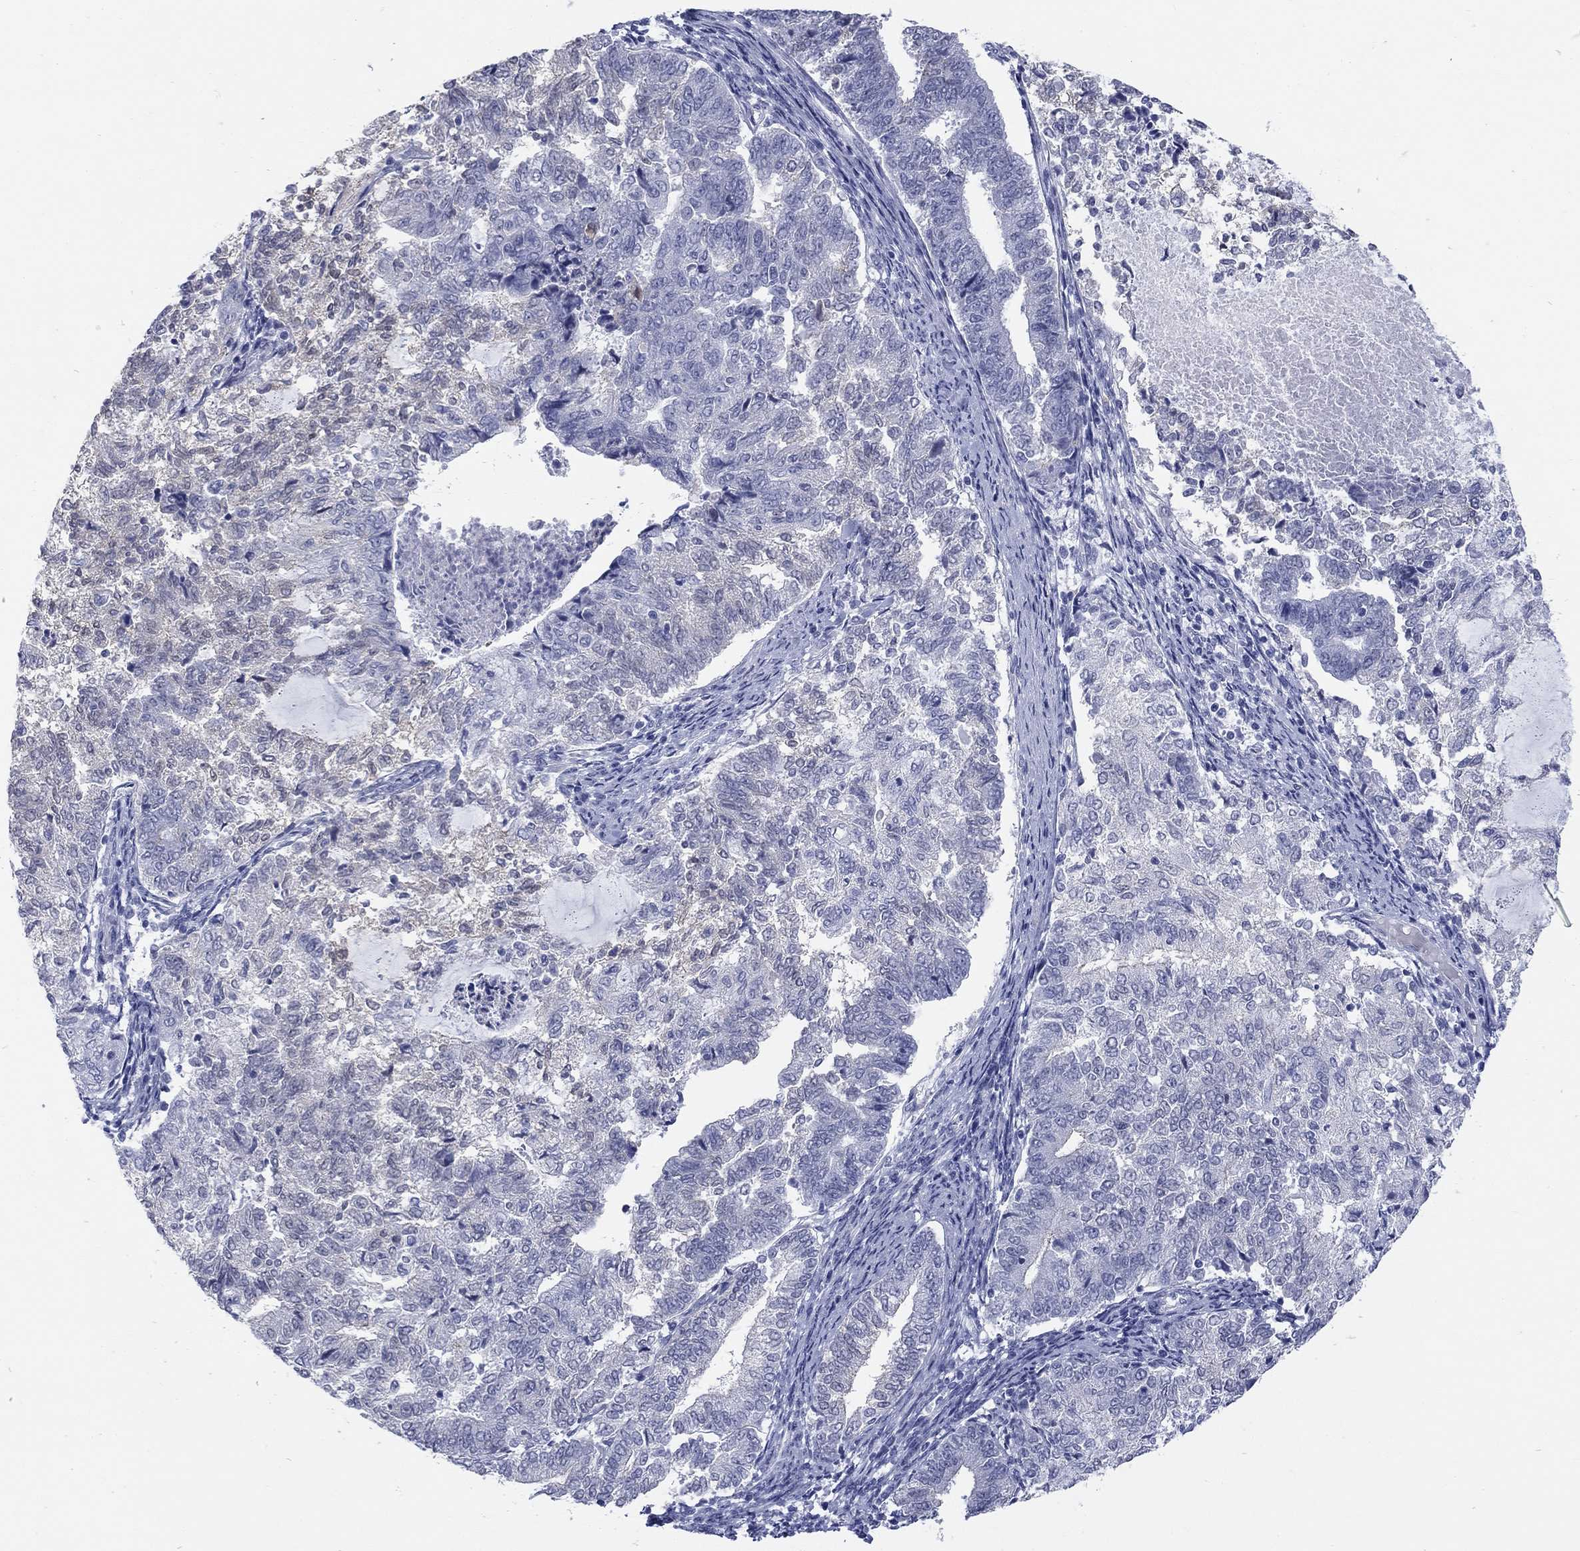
{"staining": {"intensity": "negative", "quantity": "none", "location": "none"}, "tissue": "endometrial cancer", "cell_type": "Tumor cells", "image_type": "cancer", "snomed": [{"axis": "morphology", "description": "Adenocarcinoma, NOS"}, {"axis": "topography", "description": "Endometrium"}], "caption": "This image is of endometrial cancer (adenocarcinoma) stained with immunohistochemistry to label a protein in brown with the nuclei are counter-stained blue. There is no expression in tumor cells.", "gene": "ECEL1", "patient": {"sex": "female", "age": 65}}